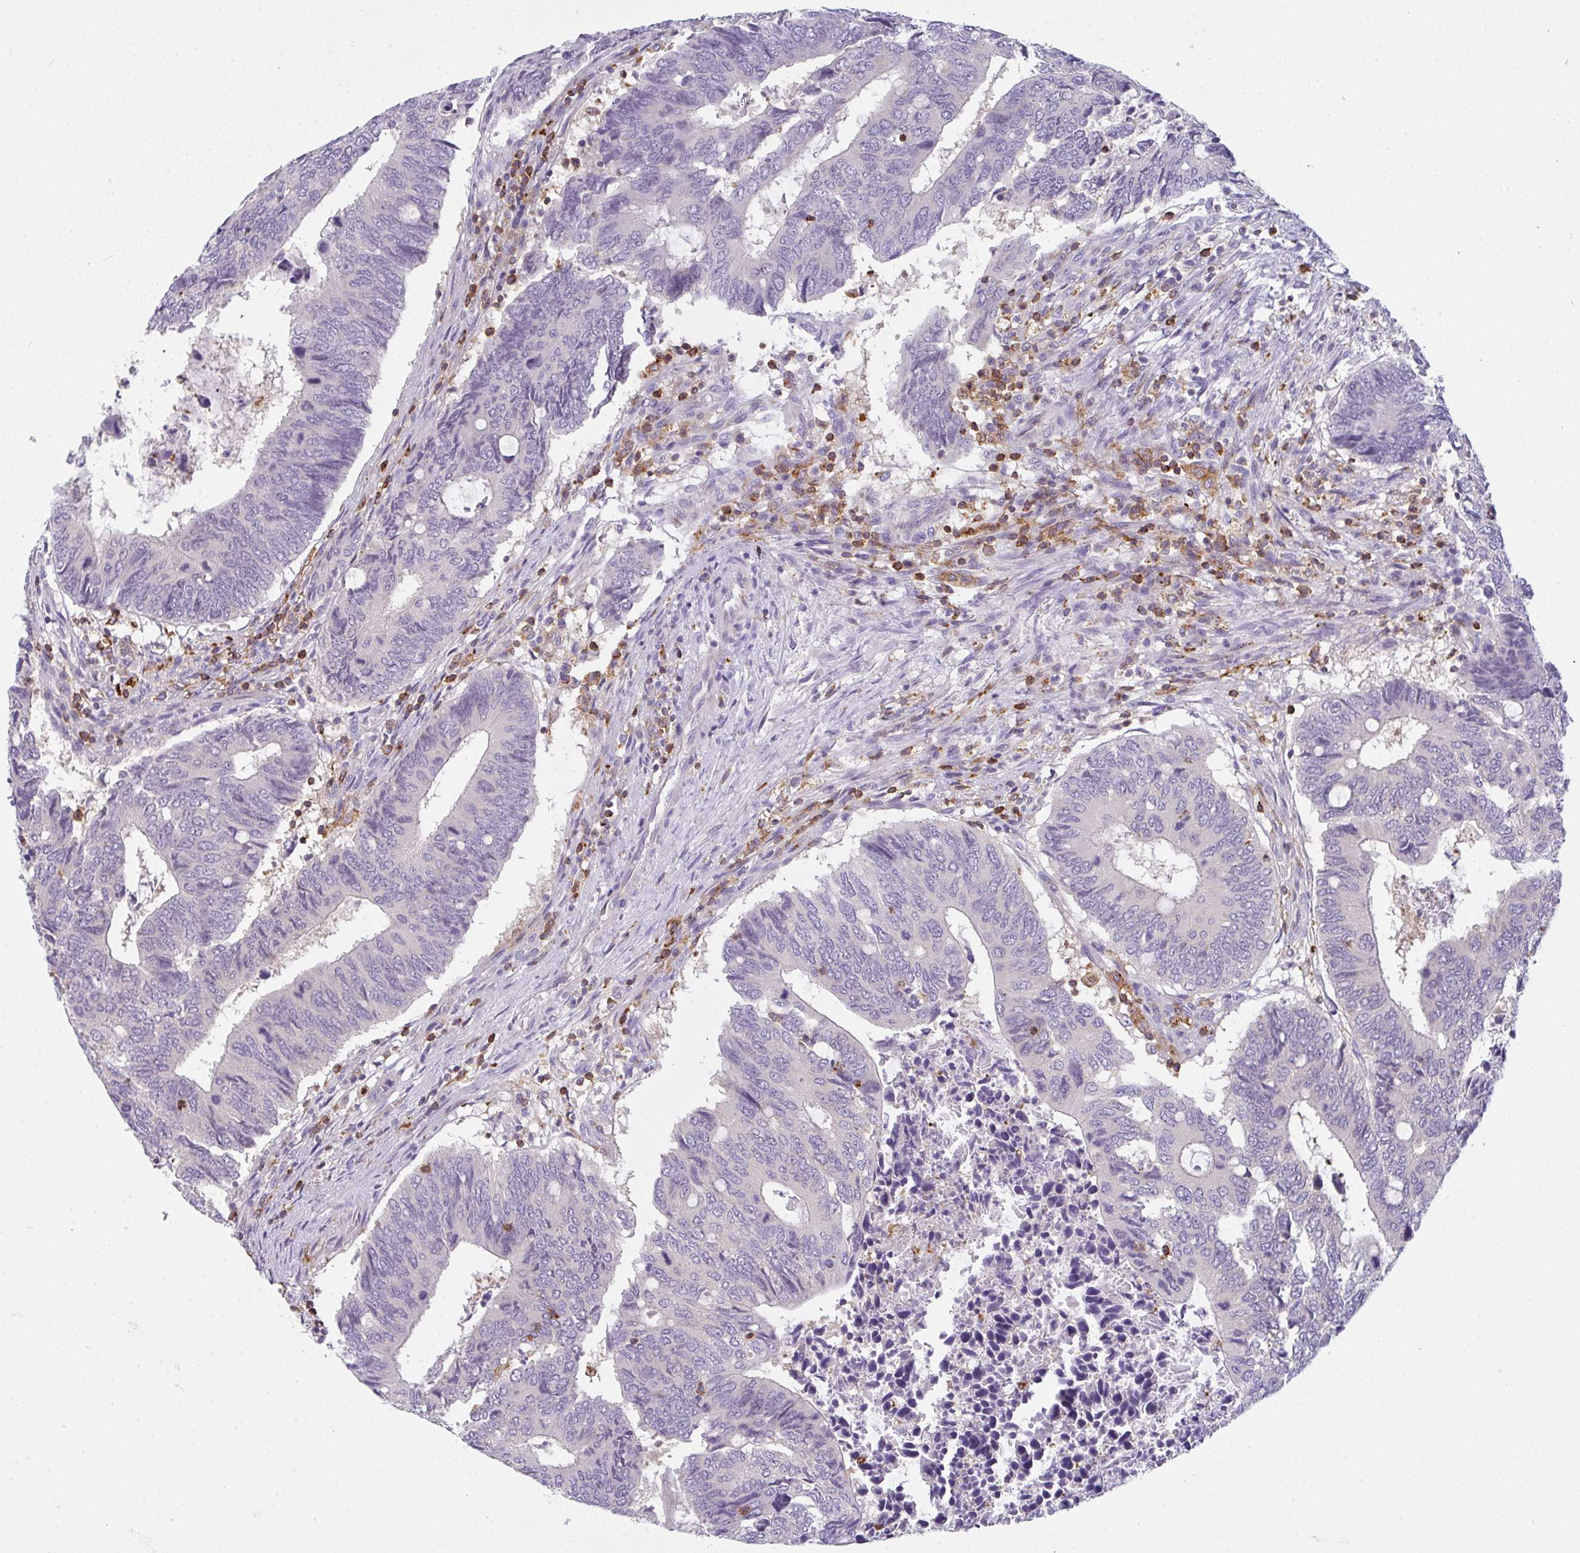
{"staining": {"intensity": "negative", "quantity": "none", "location": "none"}, "tissue": "colorectal cancer", "cell_type": "Tumor cells", "image_type": "cancer", "snomed": [{"axis": "morphology", "description": "Adenocarcinoma, NOS"}, {"axis": "topography", "description": "Colon"}], "caption": "The photomicrograph shows no significant expression in tumor cells of colorectal cancer. (DAB immunohistochemistry (IHC) with hematoxylin counter stain).", "gene": "CD80", "patient": {"sex": "male", "age": 87}}